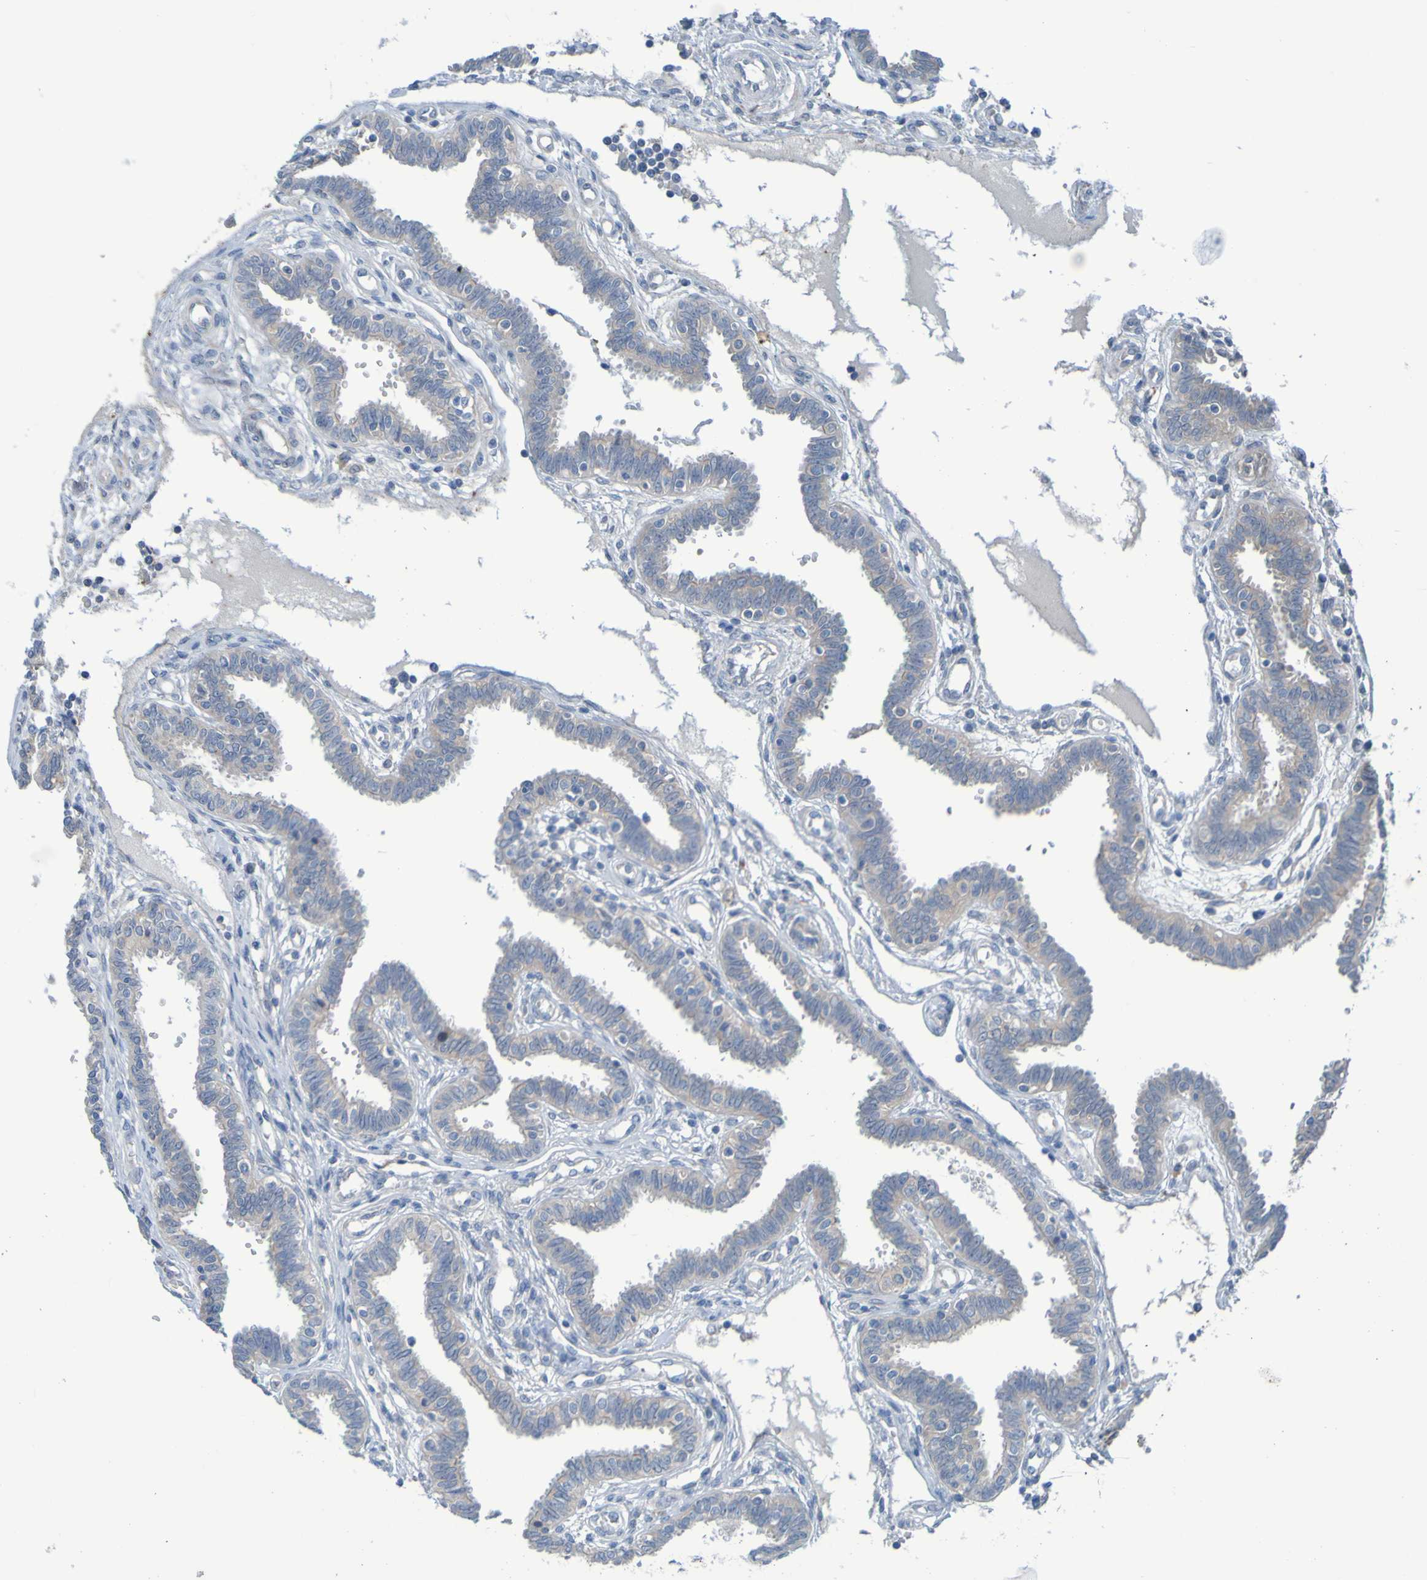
{"staining": {"intensity": "weak", "quantity": "25%-75%", "location": "cytoplasmic/membranous"}, "tissue": "fallopian tube", "cell_type": "Glandular cells", "image_type": "normal", "snomed": [{"axis": "morphology", "description": "Normal tissue, NOS"}, {"axis": "topography", "description": "Fallopian tube"}], "caption": "Glandular cells reveal low levels of weak cytoplasmic/membranous expression in approximately 25%-75% of cells in unremarkable fallopian tube. The protein is shown in brown color, while the nuclei are stained blue.", "gene": "NPRL3", "patient": {"sex": "female", "age": 32}}